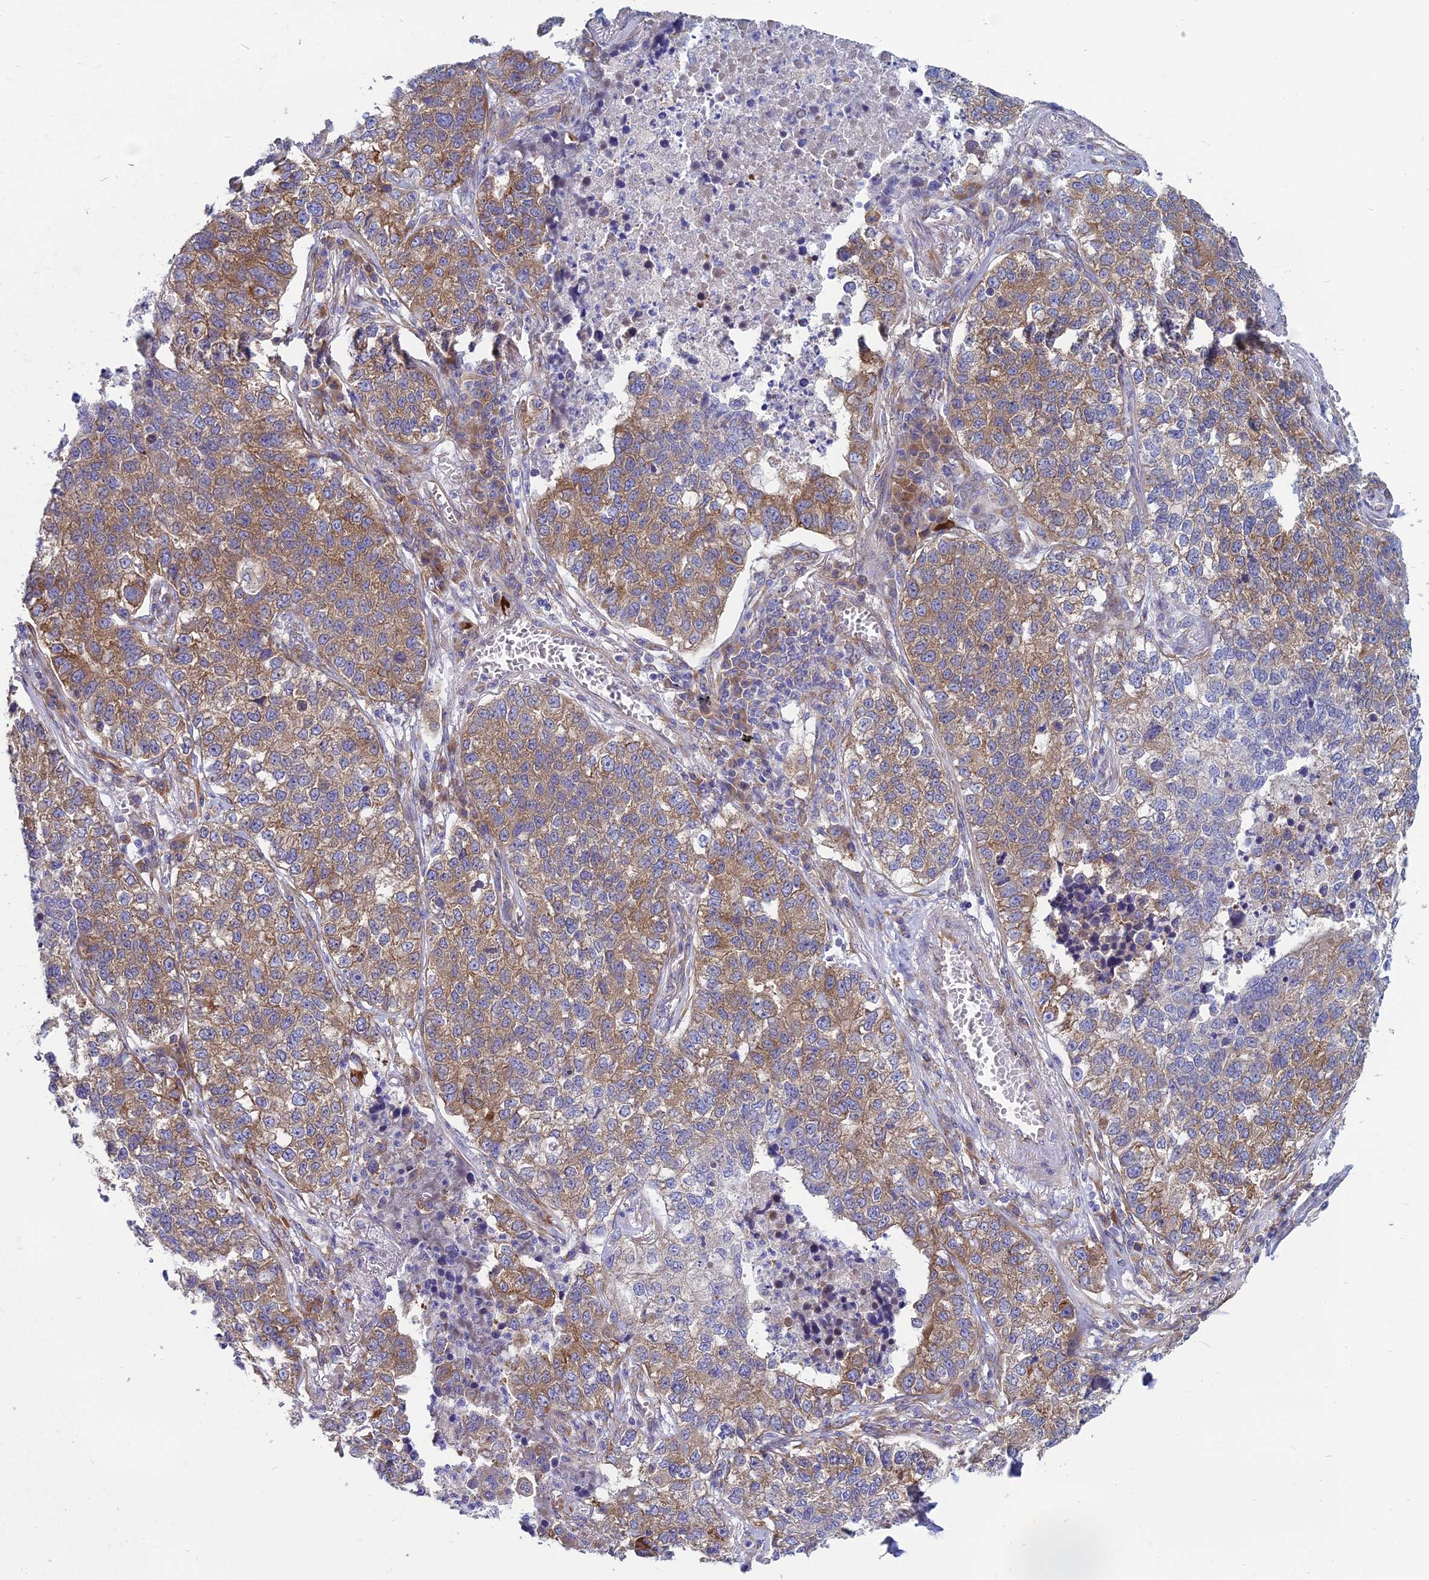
{"staining": {"intensity": "moderate", "quantity": ">75%", "location": "cytoplasmic/membranous"}, "tissue": "lung cancer", "cell_type": "Tumor cells", "image_type": "cancer", "snomed": [{"axis": "morphology", "description": "Adenocarcinoma, NOS"}, {"axis": "topography", "description": "Lung"}], "caption": "A medium amount of moderate cytoplasmic/membranous positivity is present in about >75% of tumor cells in lung adenocarcinoma tissue.", "gene": "TXLNA", "patient": {"sex": "male", "age": 49}}